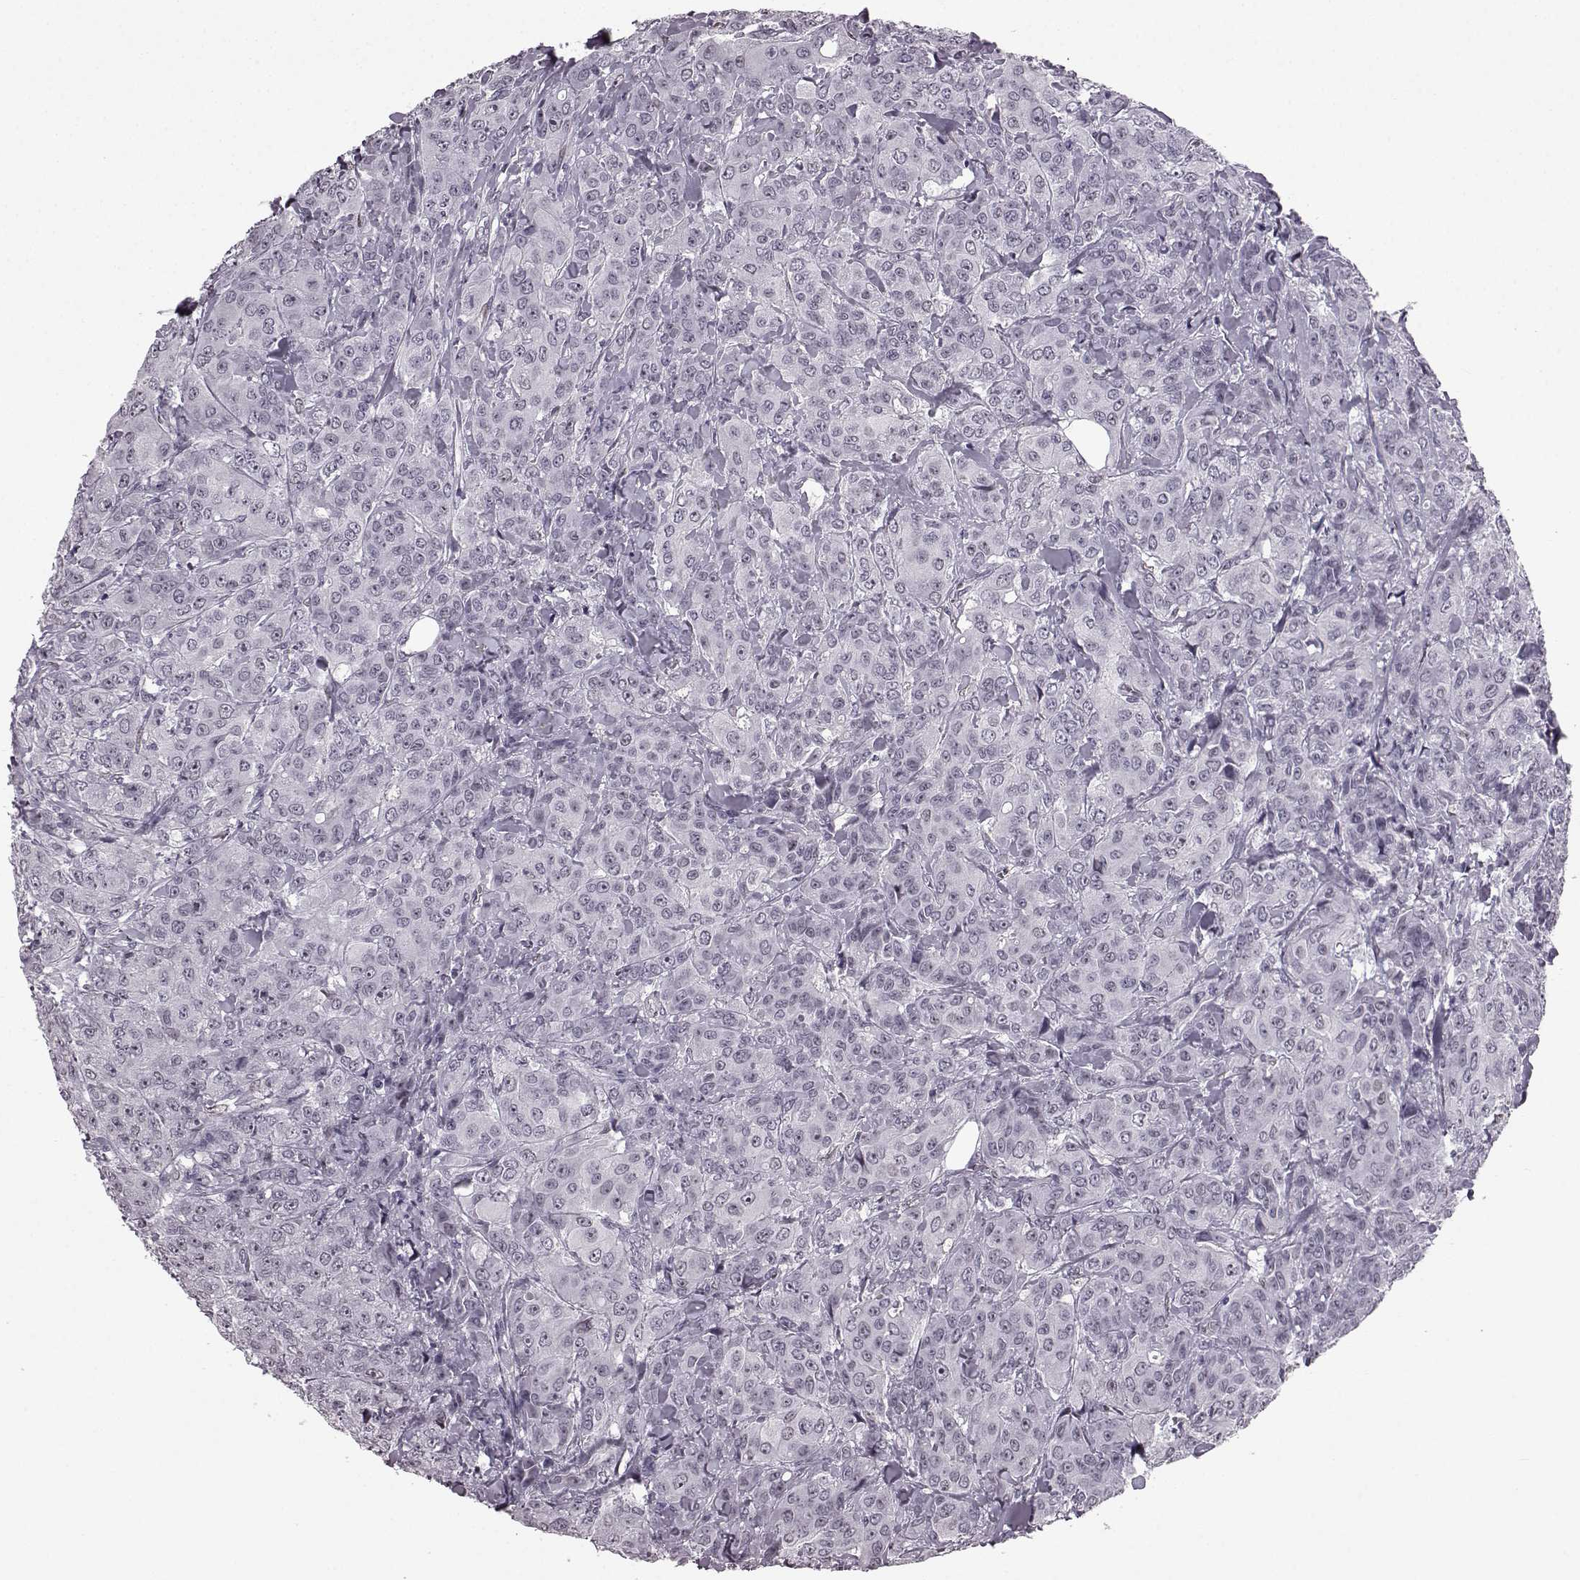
{"staining": {"intensity": "negative", "quantity": "none", "location": "none"}, "tissue": "breast cancer", "cell_type": "Tumor cells", "image_type": "cancer", "snomed": [{"axis": "morphology", "description": "Duct carcinoma"}, {"axis": "topography", "description": "Breast"}], "caption": "Immunohistochemical staining of invasive ductal carcinoma (breast) reveals no significant positivity in tumor cells.", "gene": "PRPH2", "patient": {"sex": "female", "age": 43}}